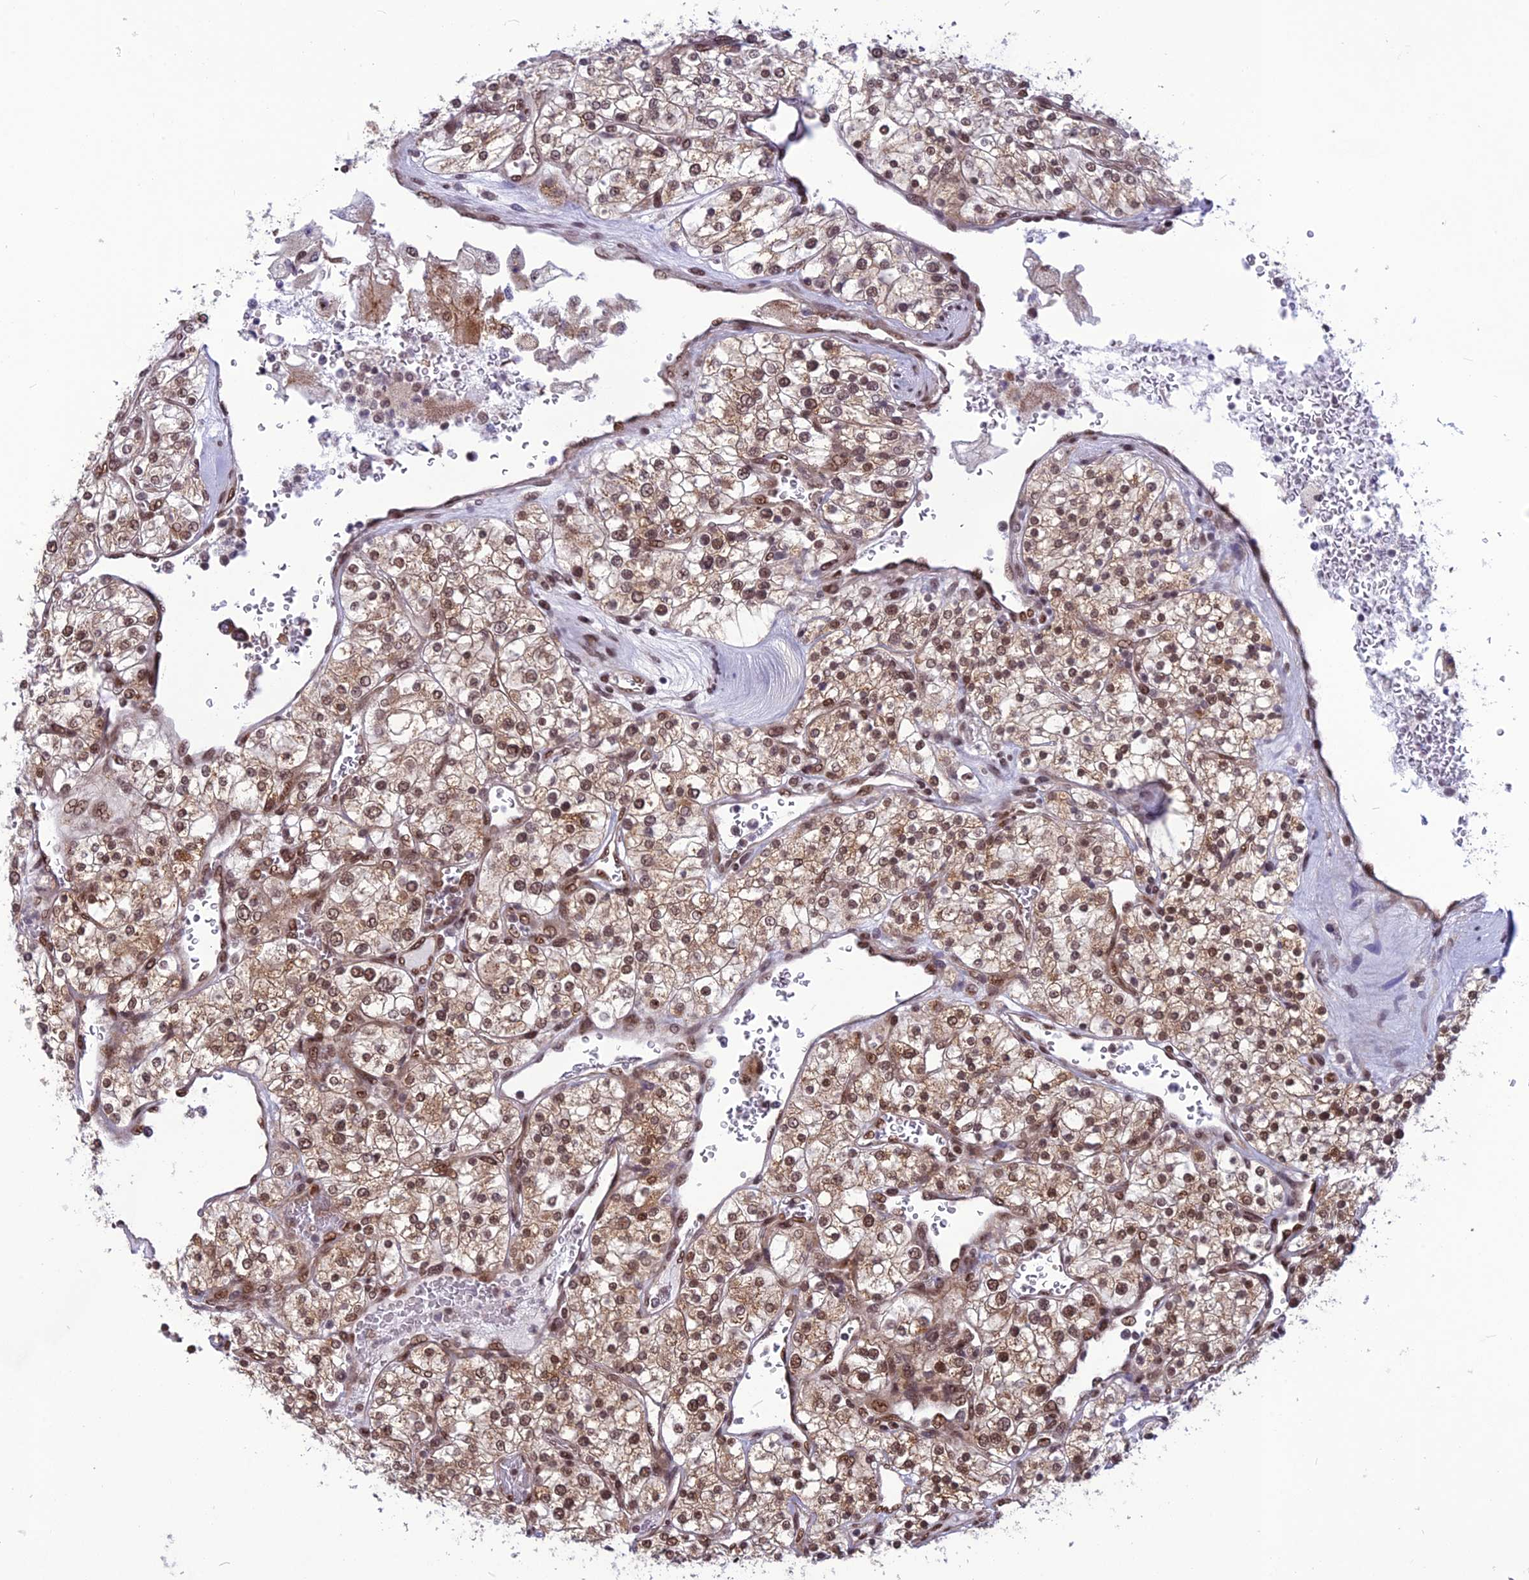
{"staining": {"intensity": "moderate", "quantity": "25%-75%", "location": "cytoplasmic/membranous,nuclear"}, "tissue": "renal cancer", "cell_type": "Tumor cells", "image_type": "cancer", "snomed": [{"axis": "morphology", "description": "Adenocarcinoma, NOS"}, {"axis": "topography", "description": "Kidney"}], "caption": "Tumor cells demonstrate medium levels of moderate cytoplasmic/membranous and nuclear positivity in approximately 25%-75% of cells in human renal cancer (adenocarcinoma).", "gene": "RTRAF", "patient": {"sex": "male", "age": 80}}